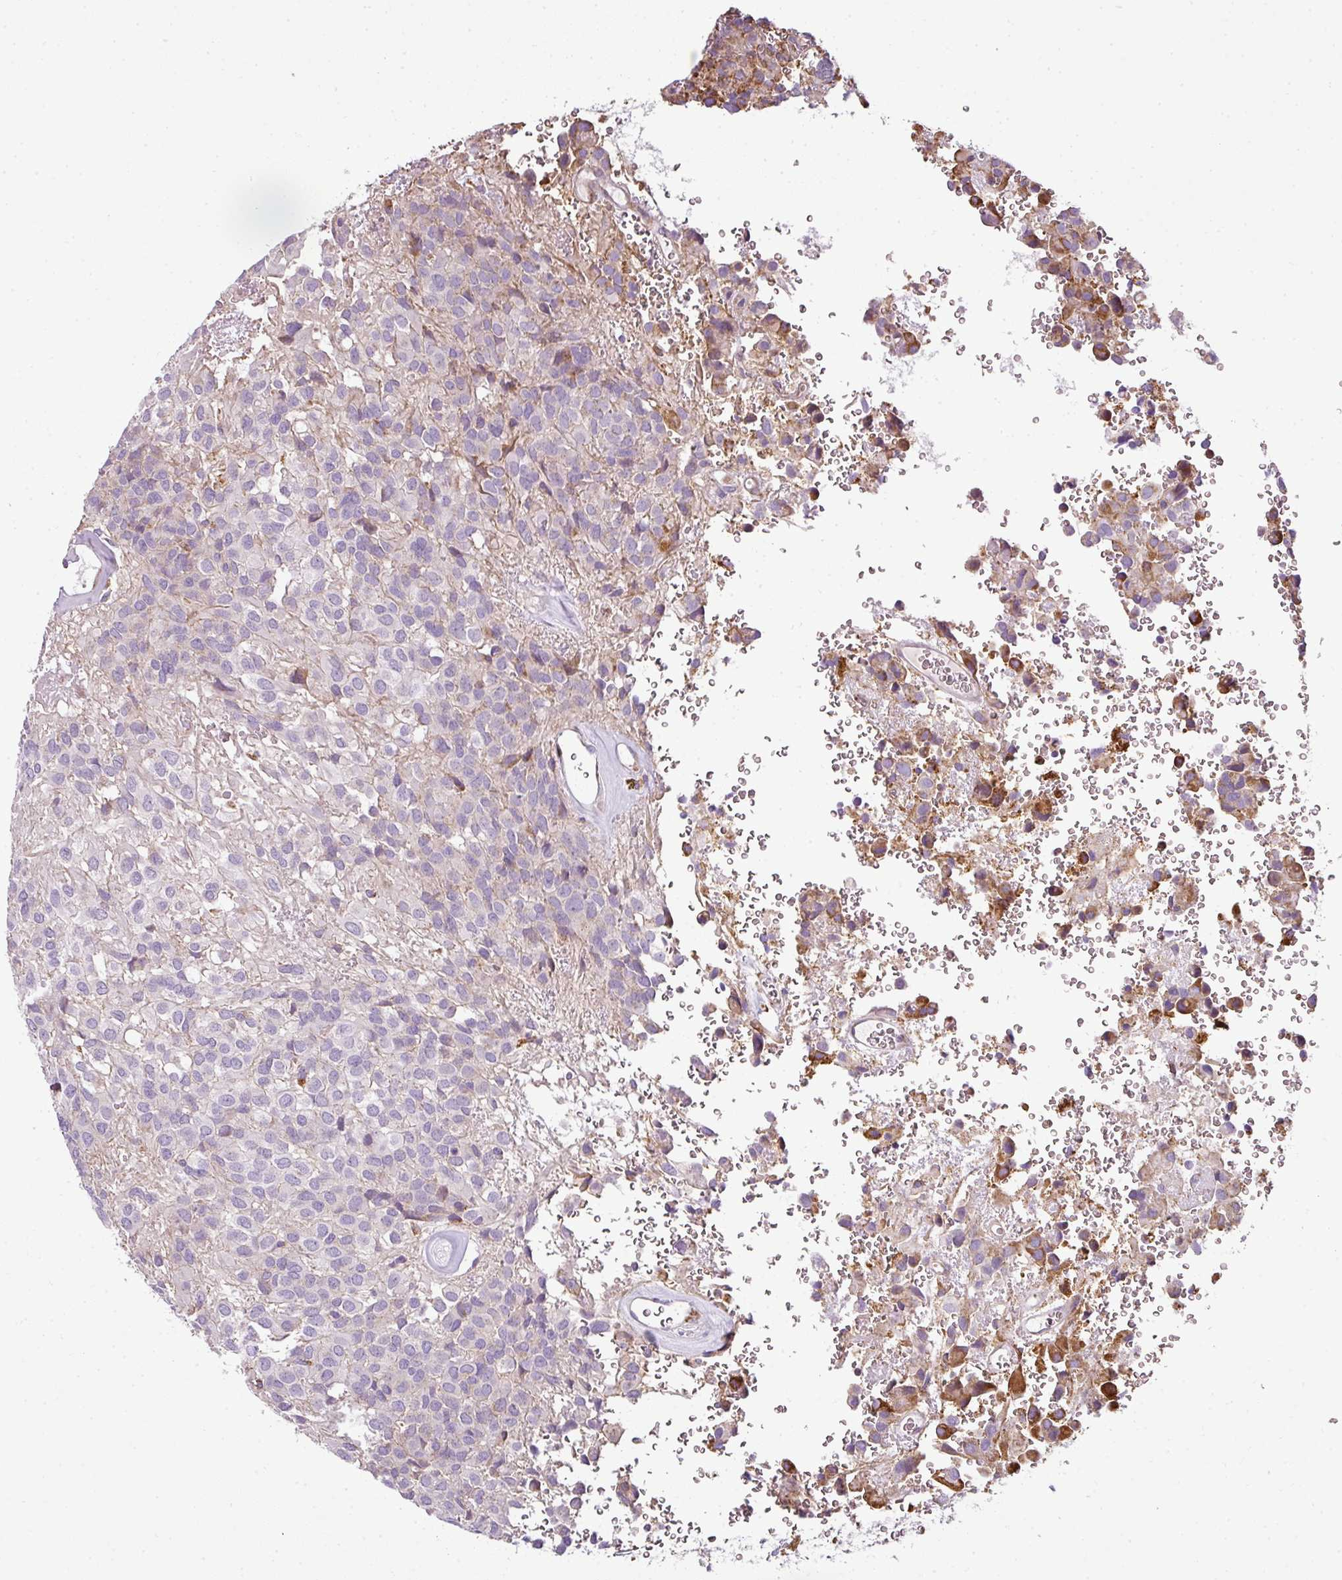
{"staining": {"intensity": "moderate", "quantity": "<25%", "location": "cytoplasmic/membranous"}, "tissue": "glioma", "cell_type": "Tumor cells", "image_type": "cancer", "snomed": [{"axis": "morphology", "description": "Glioma, malignant, Low grade"}, {"axis": "topography", "description": "Brain"}], "caption": "This micrograph exhibits IHC staining of malignant low-grade glioma, with low moderate cytoplasmic/membranous staining in about <25% of tumor cells.", "gene": "ANKRD18A", "patient": {"sex": "male", "age": 56}}